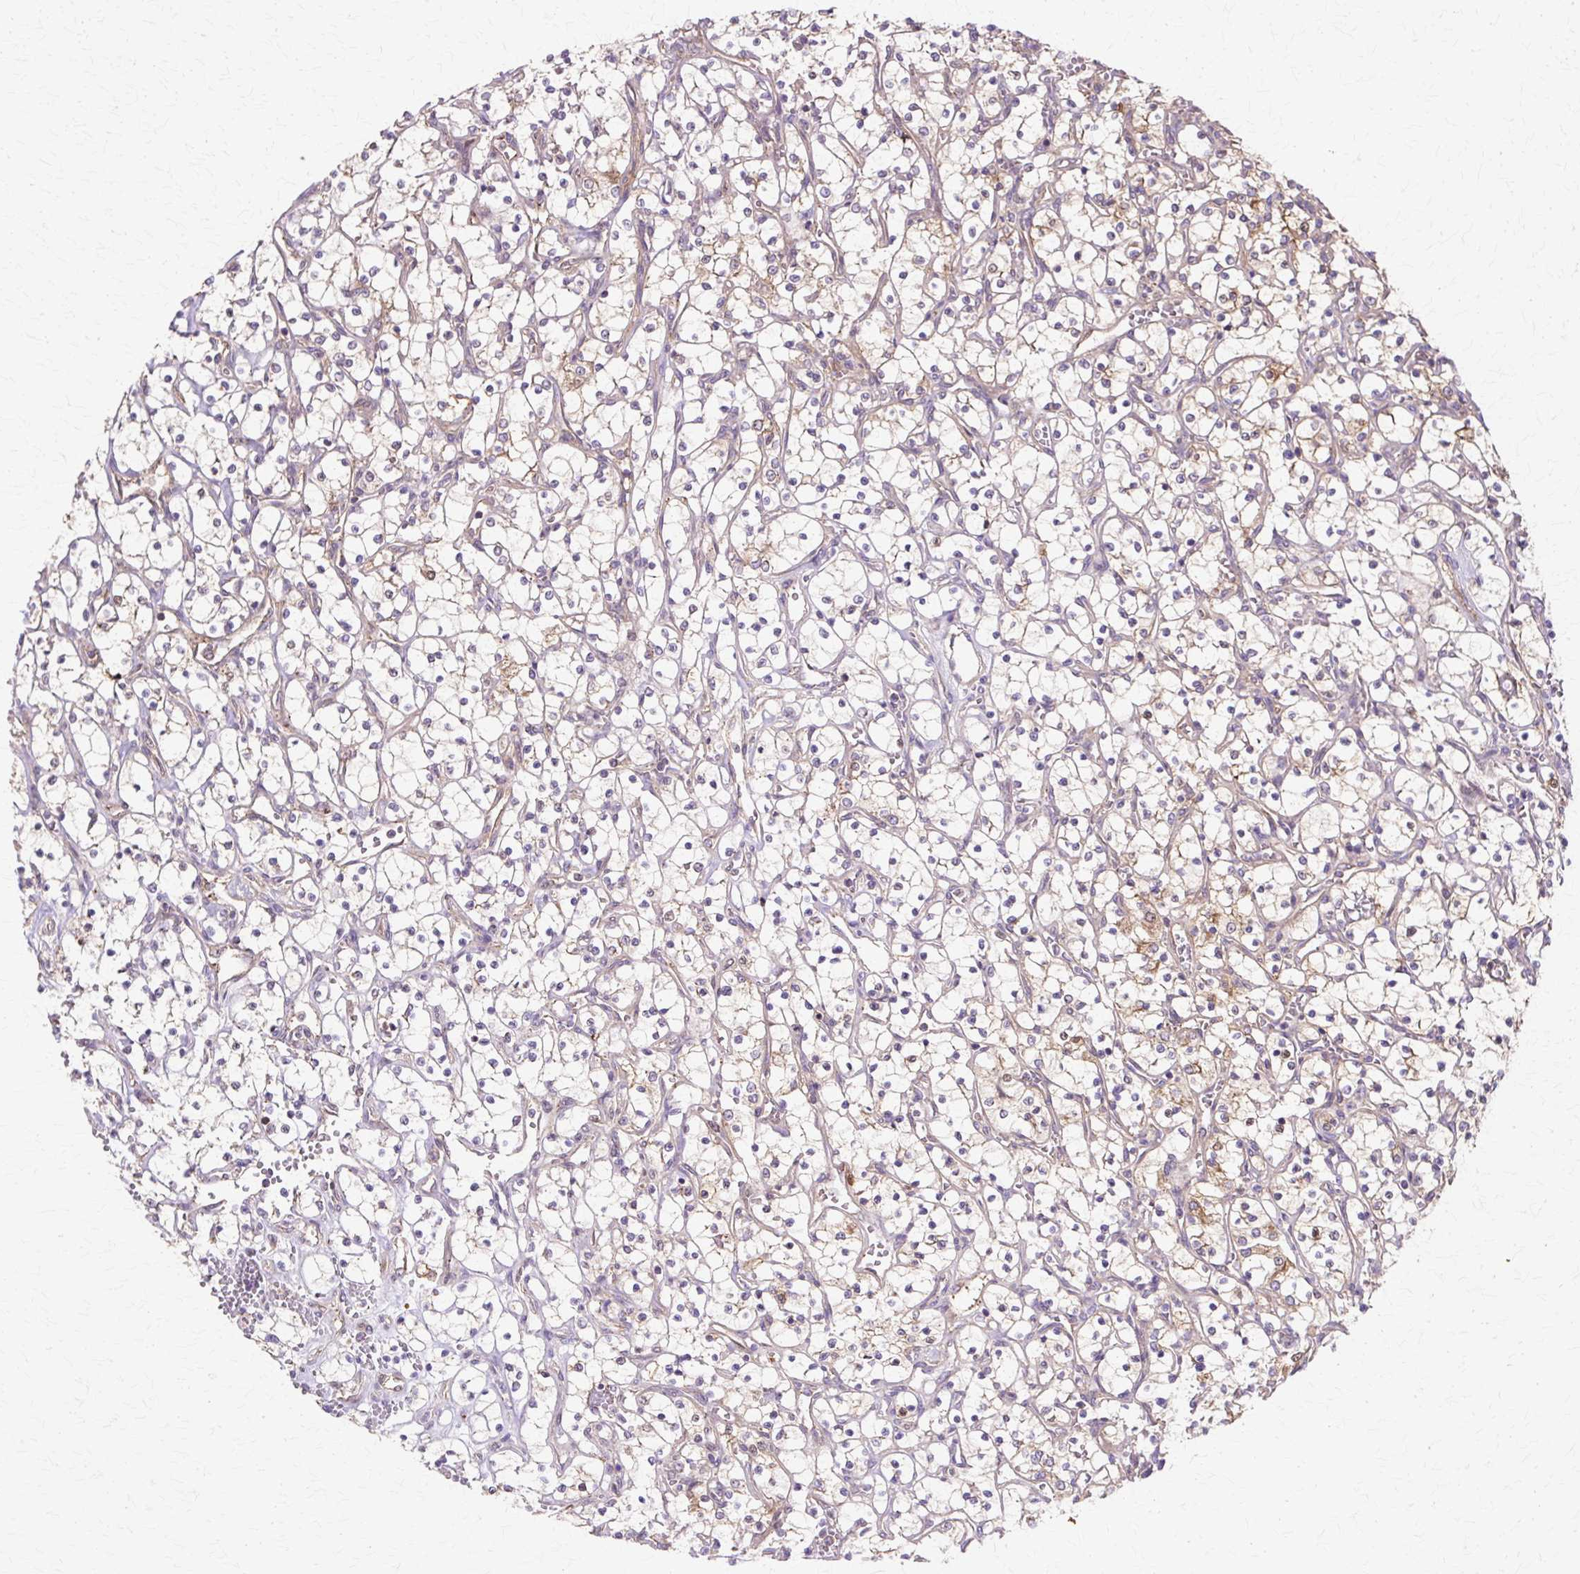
{"staining": {"intensity": "moderate", "quantity": "25%-75%", "location": "cytoplasmic/membranous"}, "tissue": "renal cancer", "cell_type": "Tumor cells", "image_type": "cancer", "snomed": [{"axis": "morphology", "description": "Adenocarcinoma, NOS"}, {"axis": "topography", "description": "Kidney"}], "caption": "This is a micrograph of immunohistochemistry (IHC) staining of renal cancer, which shows moderate staining in the cytoplasmic/membranous of tumor cells.", "gene": "COPB1", "patient": {"sex": "female", "age": 69}}